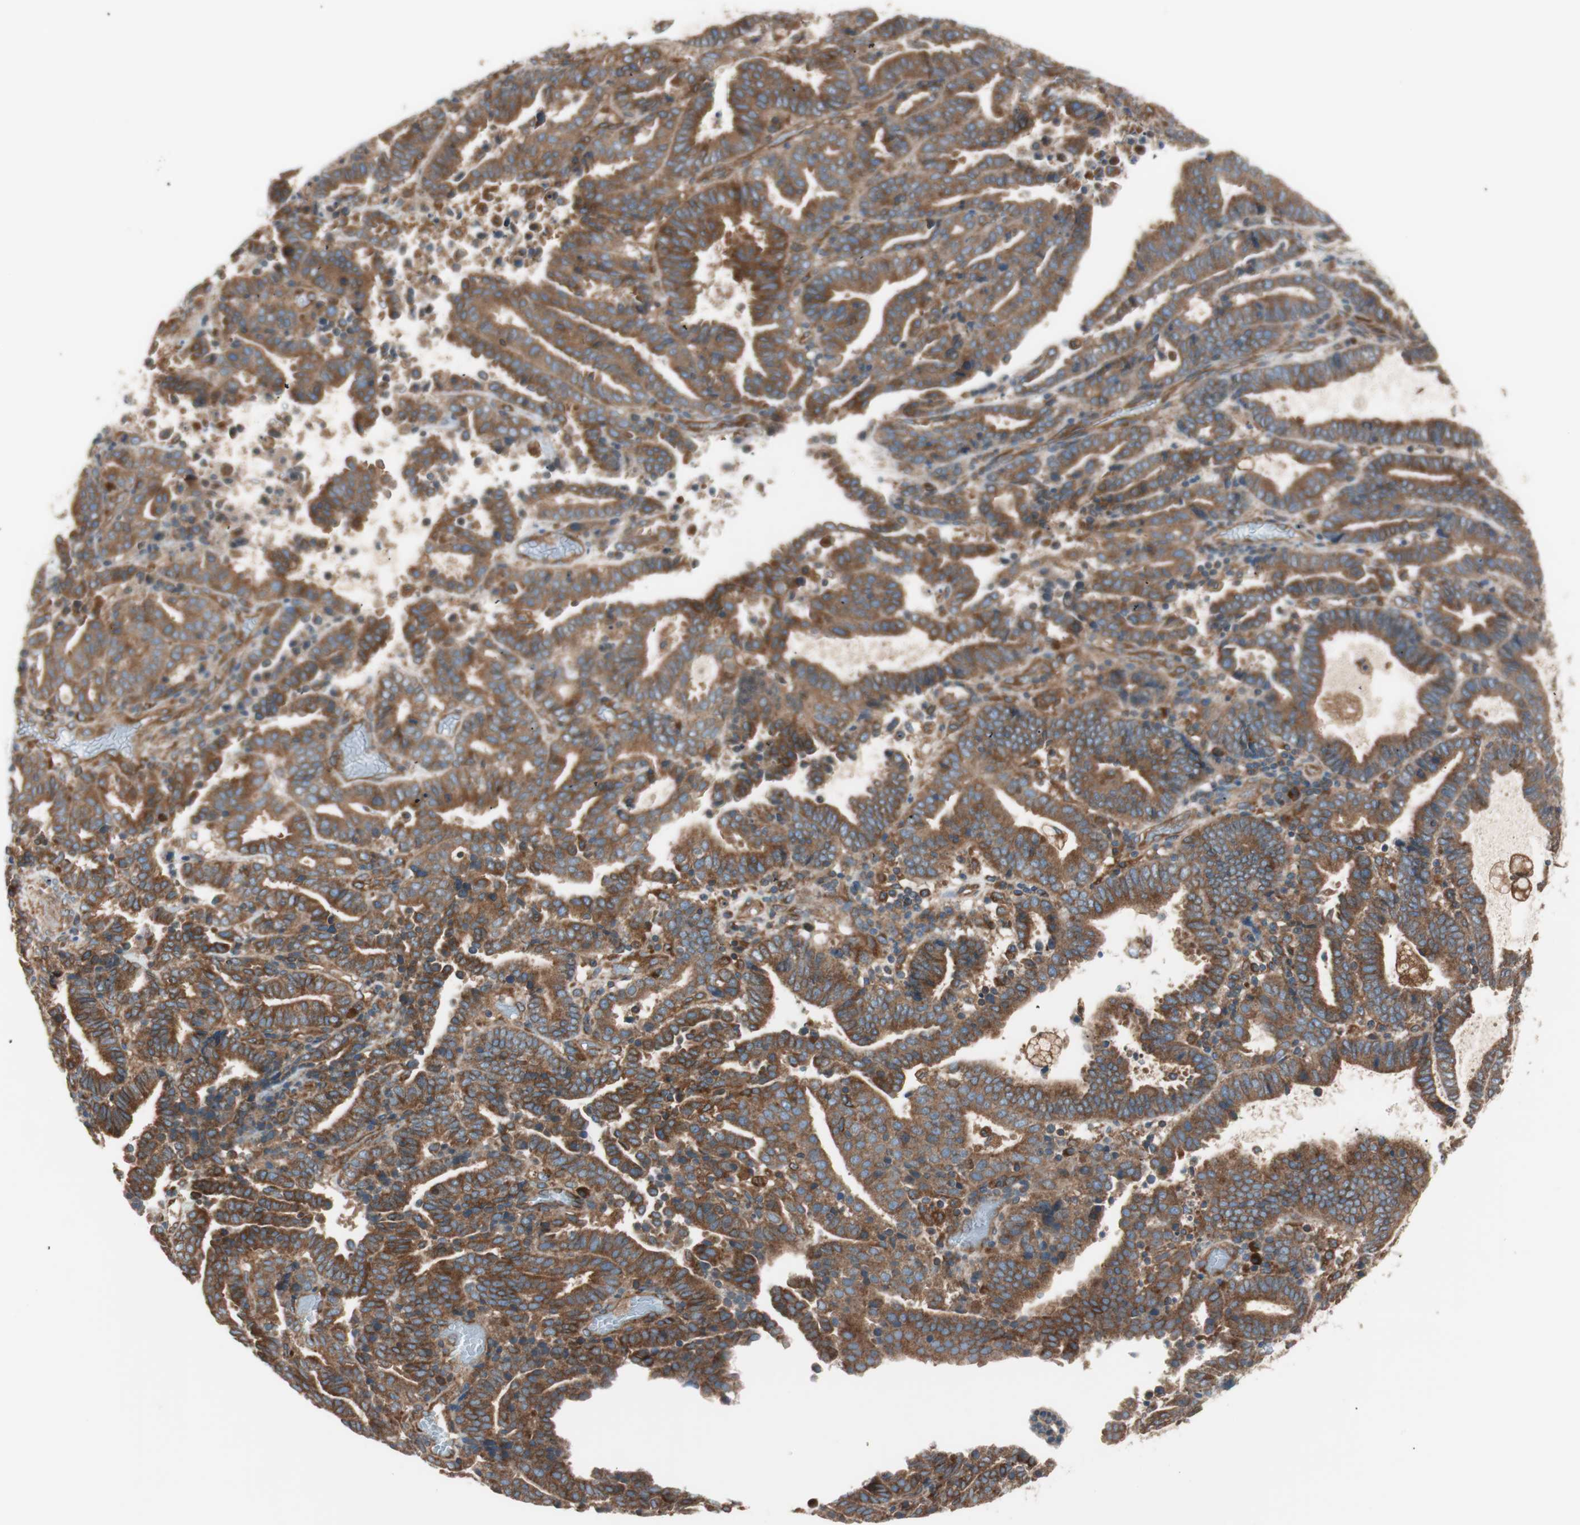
{"staining": {"intensity": "strong", "quantity": ">75%", "location": "cytoplasmic/membranous"}, "tissue": "endometrial cancer", "cell_type": "Tumor cells", "image_type": "cancer", "snomed": [{"axis": "morphology", "description": "Adenocarcinoma, NOS"}, {"axis": "topography", "description": "Uterus"}], "caption": "This is an image of immunohistochemistry staining of endometrial cancer, which shows strong expression in the cytoplasmic/membranous of tumor cells.", "gene": "RAB5A", "patient": {"sex": "female", "age": 83}}